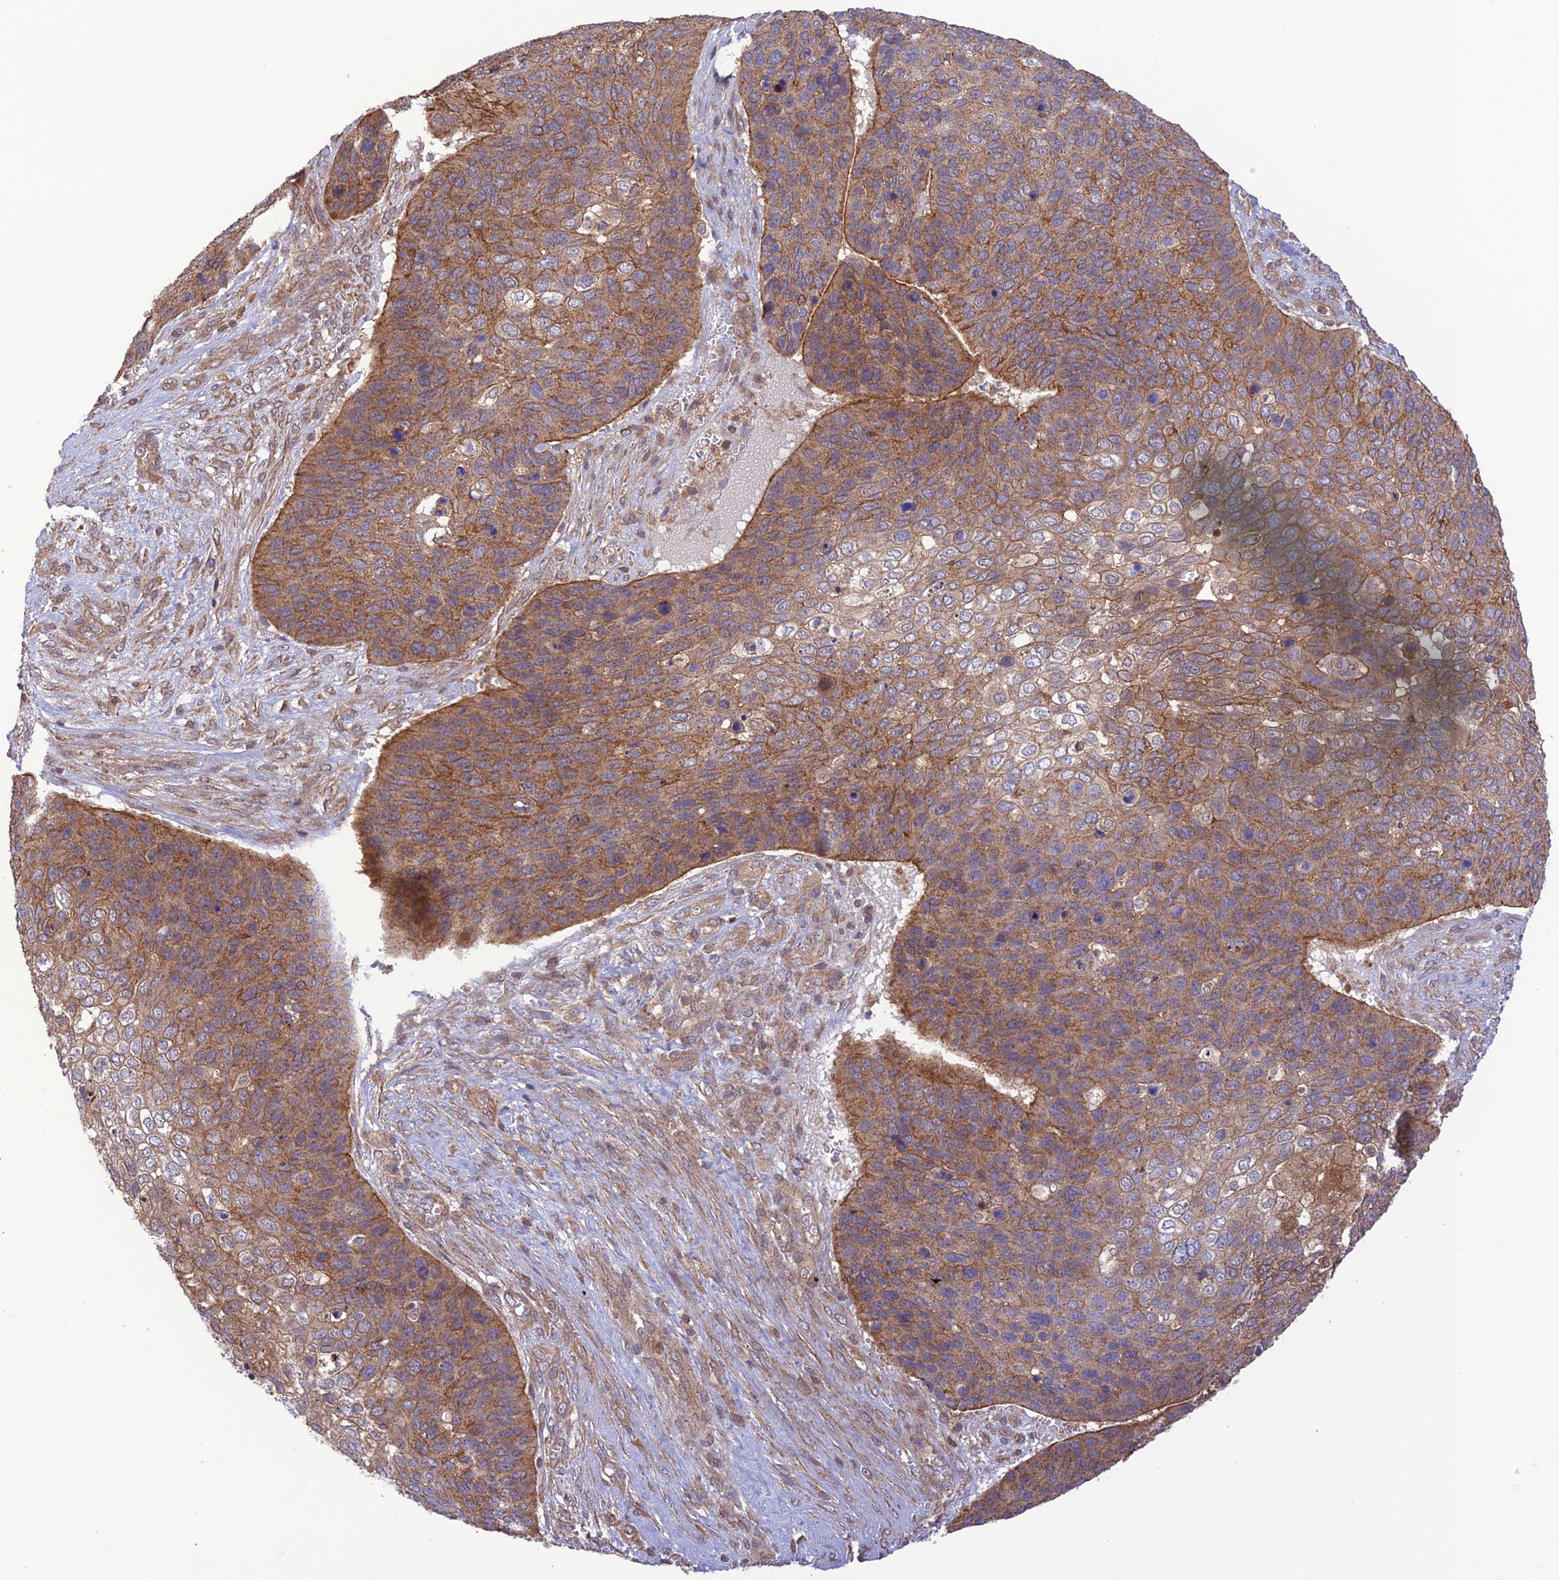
{"staining": {"intensity": "moderate", "quantity": ">75%", "location": "cytoplasmic/membranous"}, "tissue": "skin cancer", "cell_type": "Tumor cells", "image_type": "cancer", "snomed": [{"axis": "morphology", "description": "Basal cell carcinoma"}, {"axis": "topography", "description": "Skin"}], "caption": "Immunohistochemical staining of human skin cancer (basal cell carcinoma) shows medium levels of moderate cytoplasmic/membranous staining in about >75% of tumor cells. The staining was performed using DAB (3,3'-diaminobenzidine), with brown indicating positive protein expression. Nuclei are stained blue with hematoxylin.", "gene": "FCHSD1", "patient": {"sex": "female", "age": 74}}